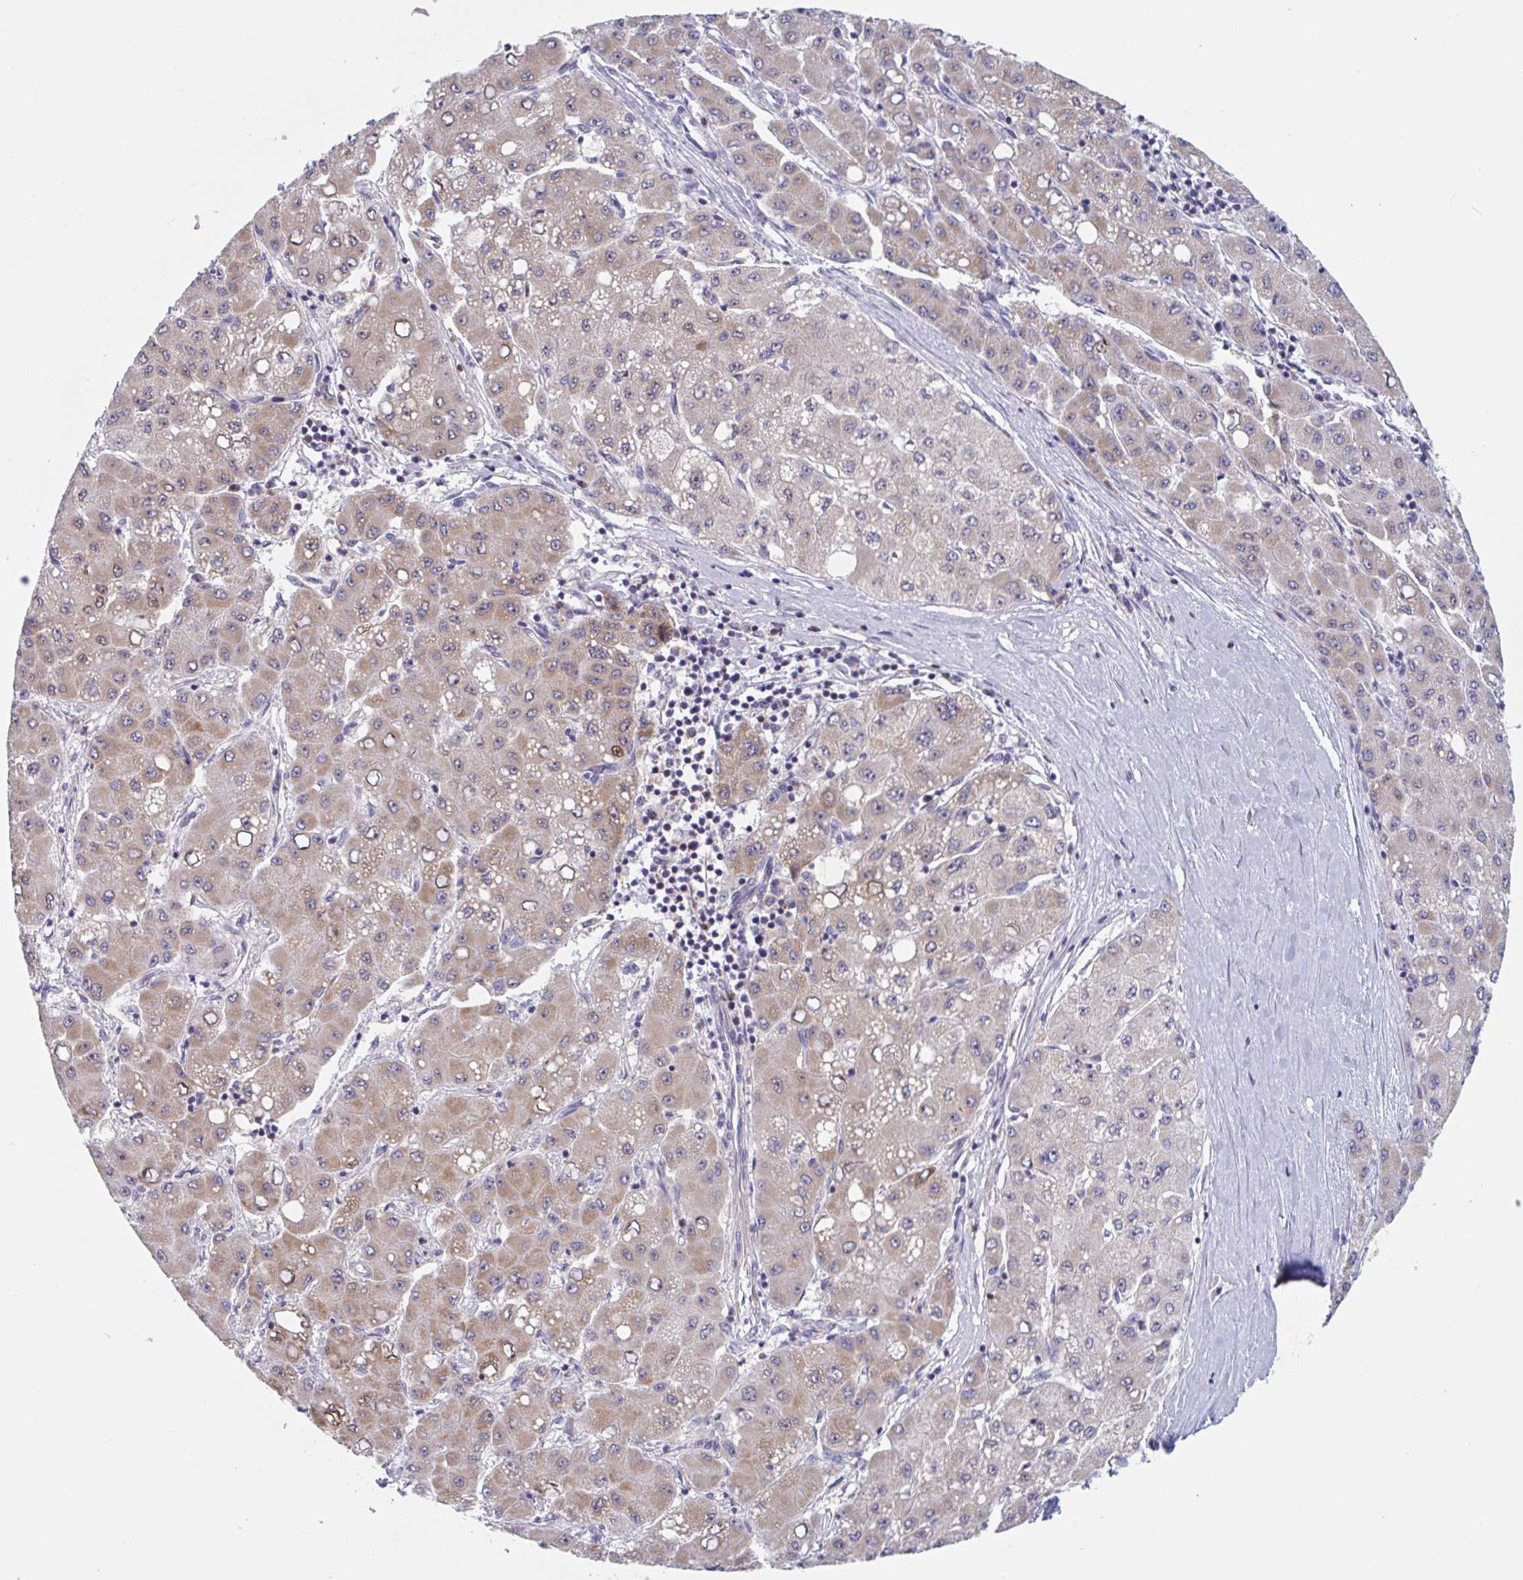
{"staining": {"intensity": "moderate", "quantity": "25%-75%", "location": "cytoplasmic/membranous"}, "tissue": "liver cancer", "cell_type": "Tumor cells", "image_type": "cancer", "snomed": [{"axis": "morphology", "description": "Carcinoma, Hepatocellular, NOS"}, {"axis": "topography", "description": "Liver"}], "caption": "Immunohistochemistry (DAB) staining of human liver cancer (hepatocellular carcinoma) shows moderate cytoplasmic/membranous protein staining in about 25%-75% of tumor cells.", "gene": "MRPL53", "patient": {"sex": "male", "age": 40}}